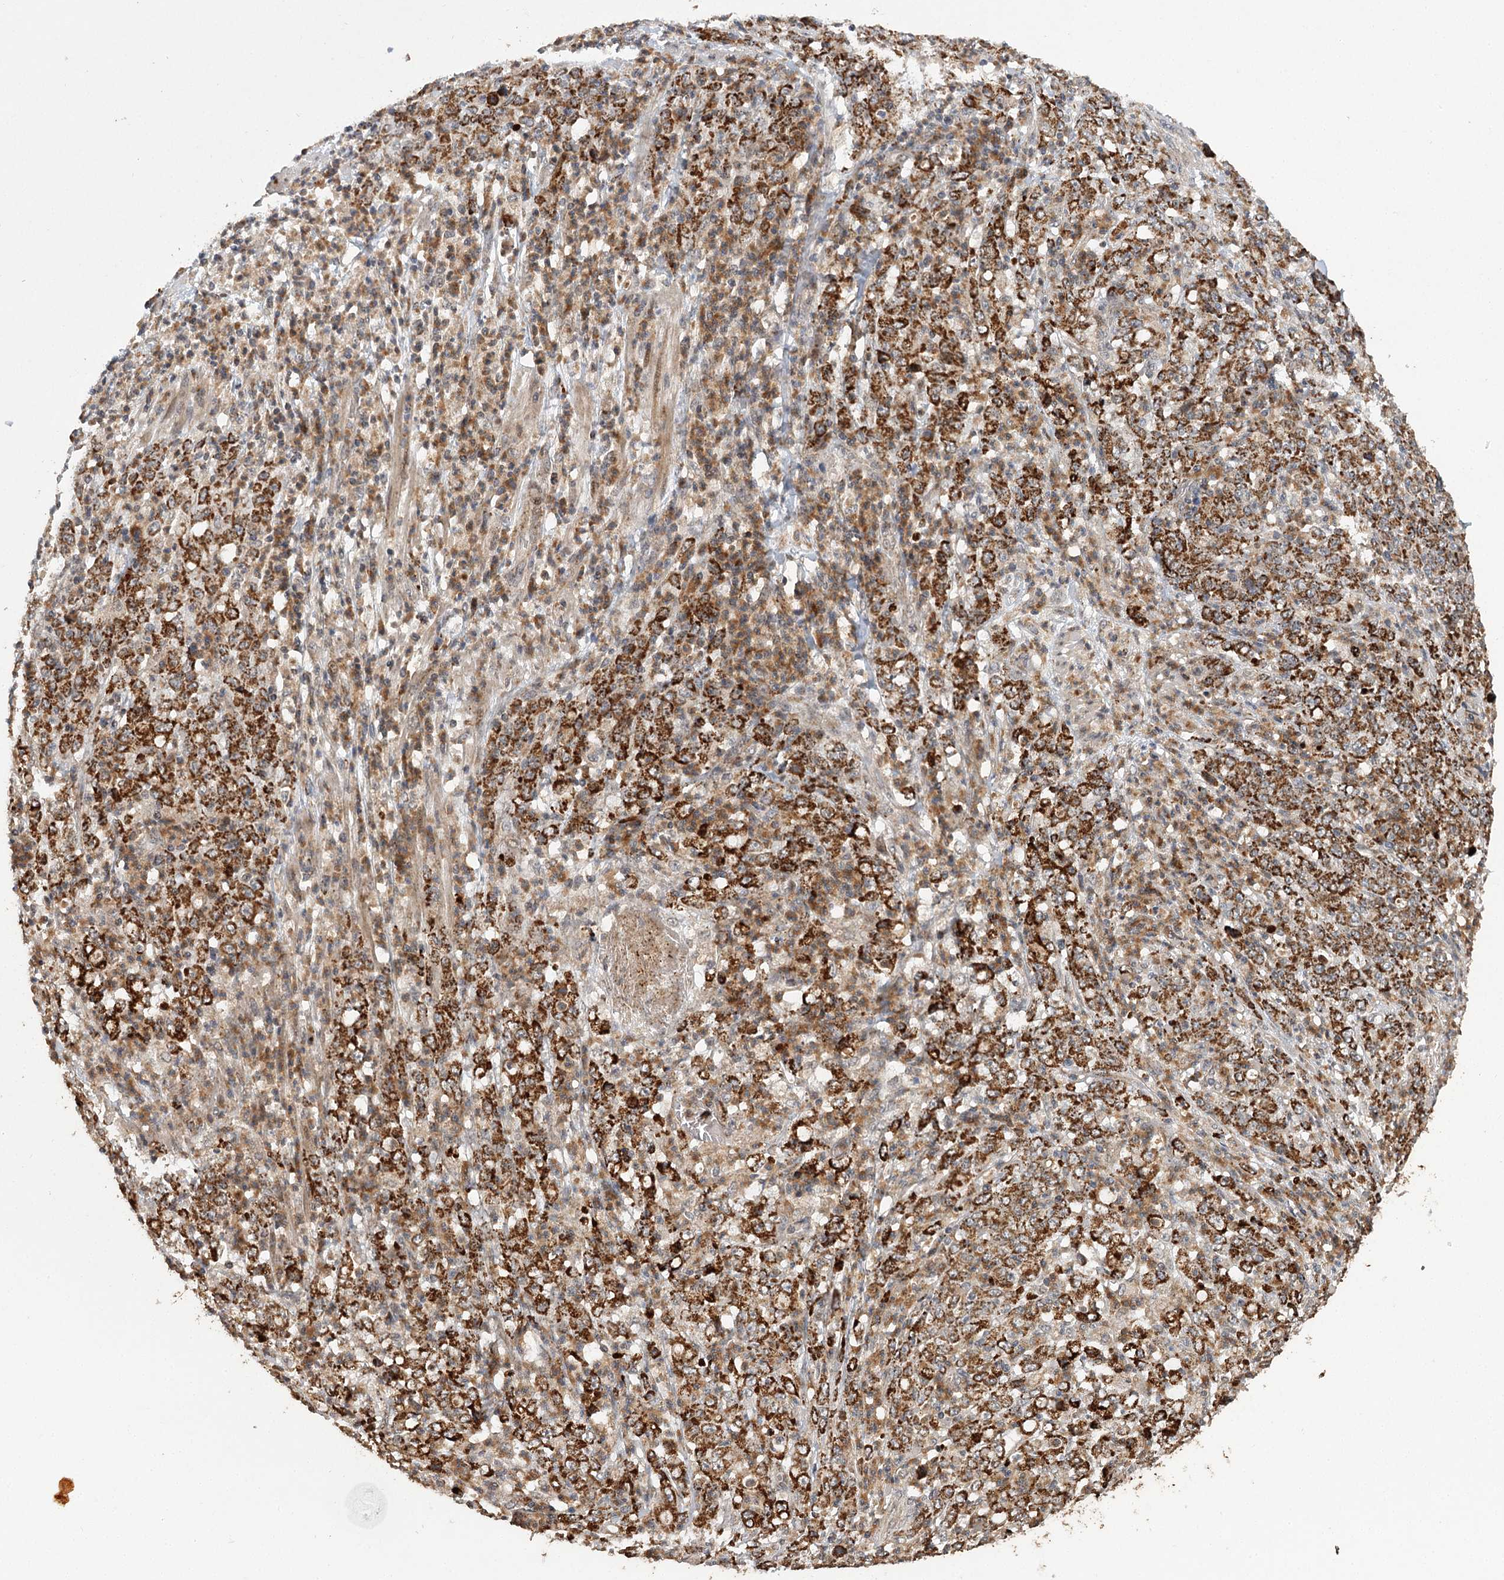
{"staining": {"intensity": "strong", "quantity": ">75%", "location": "cytoplasmic/membranous"}, "tissue": "stomach cancer", "cell_type": "Tumor cells", "image_type": "cancer", "snomed": [{"axis": "morphology", "description": "Adenocarcinoma, NOS"}, {"axis": "topography", "description": "Stomach, lower"}], "caption": "Immunohistochemistry of adenocarcinoma (stomach) shows high levels of strong cytoplasmic/membranous positivity in about >75% of tumor cells. (DAB (3,3'-diaminobenzidine) IHC with brightfield microscopy, high magnification).", "gene": "ZNRF3", "patient": {"sex": "female", "age": 71}}